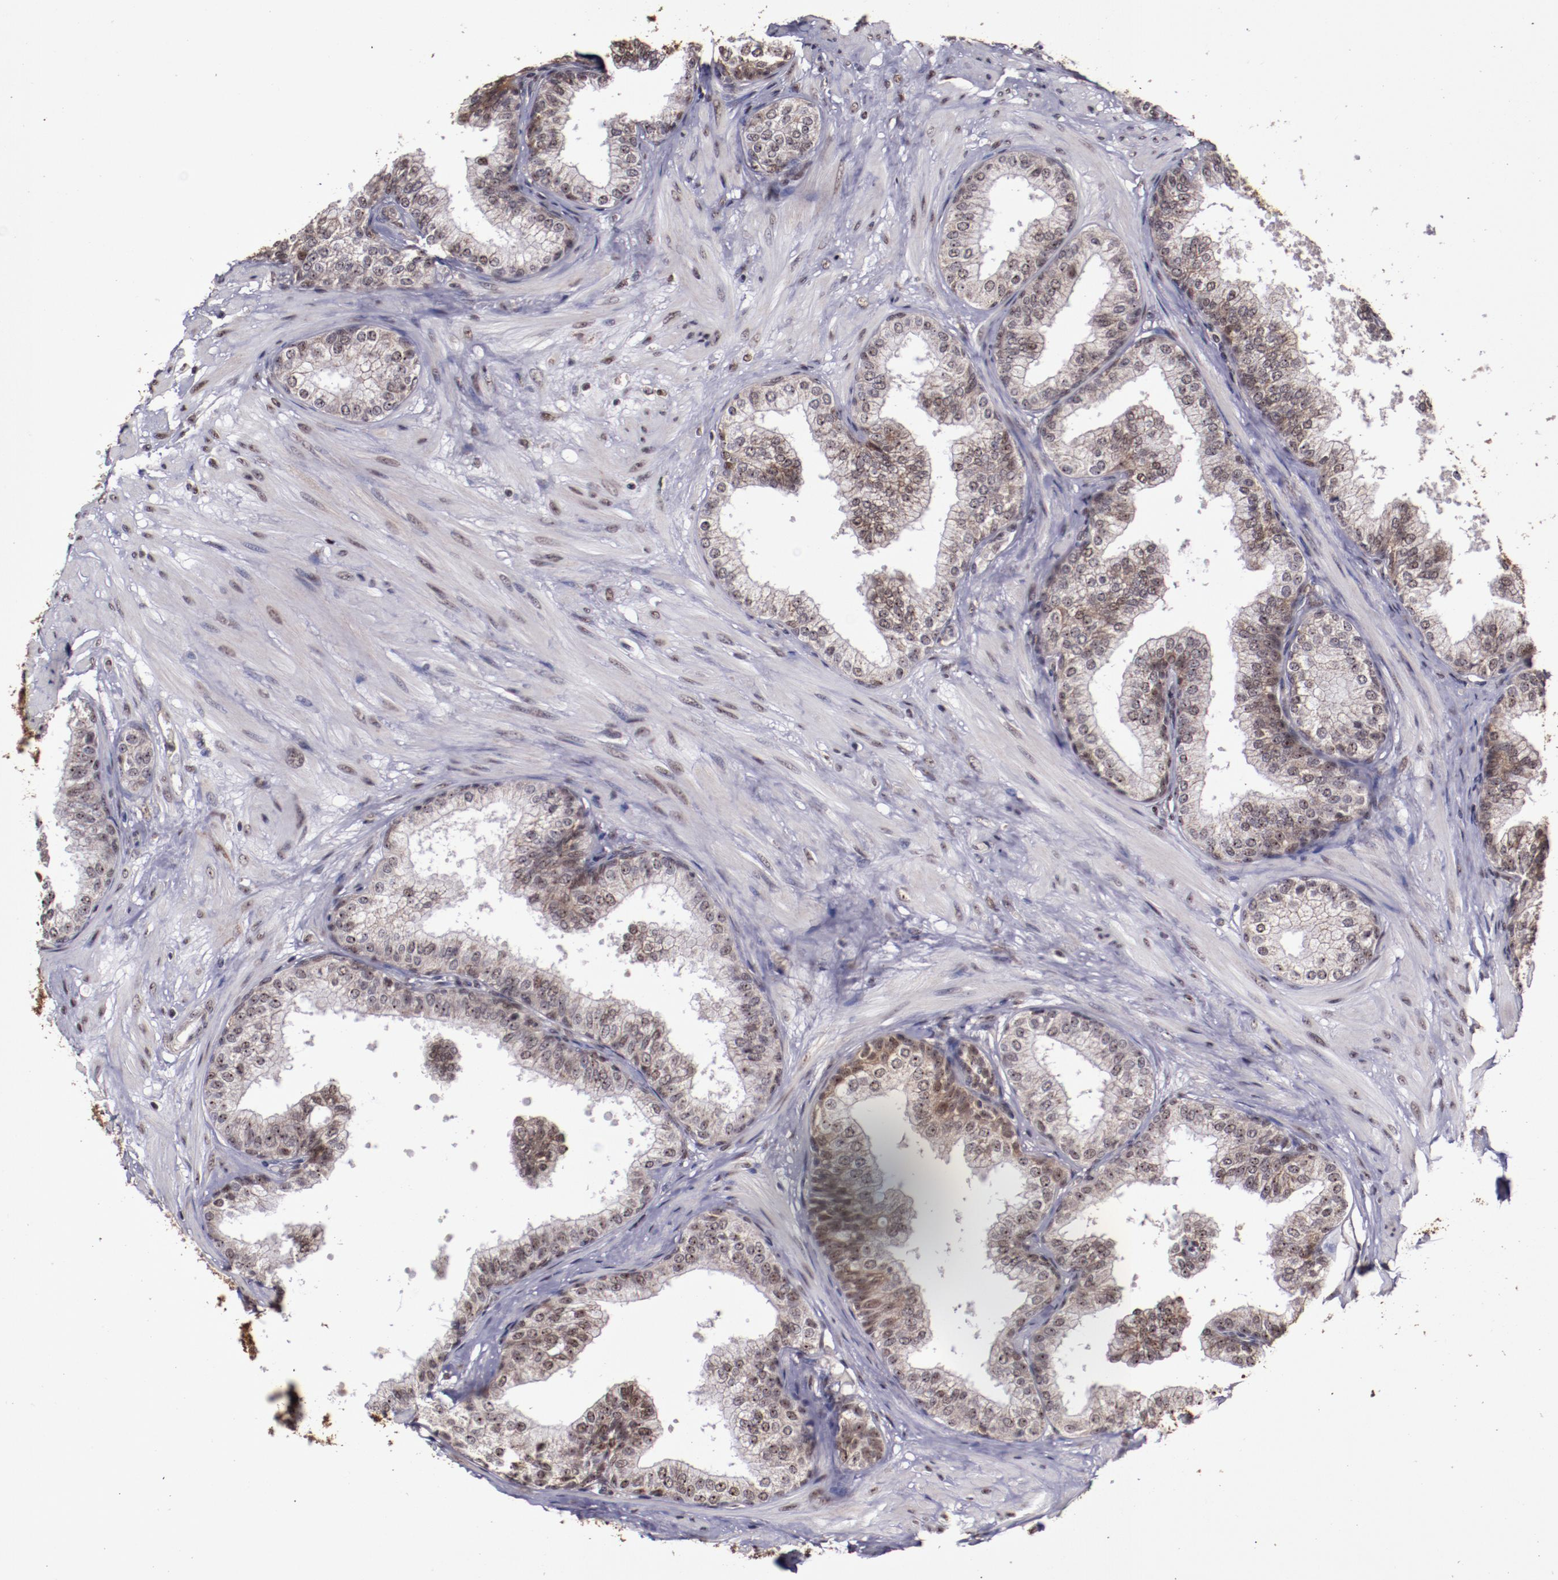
{"staining": {"intensity": "weak", "quantity": "25%-75%", "location": "cytoplasmic/membranous,nuclear"}, "tissue": "prostate", "cell_type": "Glandular cells", "image_type": "normal", "snomed": [{"axis": "morphology", "description": "Normal tissue, NOS"}, {"axis": "topography", "description": "Prostate"}], "caption": "Prostate stained with immunohistochemistry demonstrates weak cytoplasmic/membranous,nuclear expression in approximately 25%-75% of glandular cells.", "gene": "CECR2", "patient": {"sex": "male", "age": 60}}